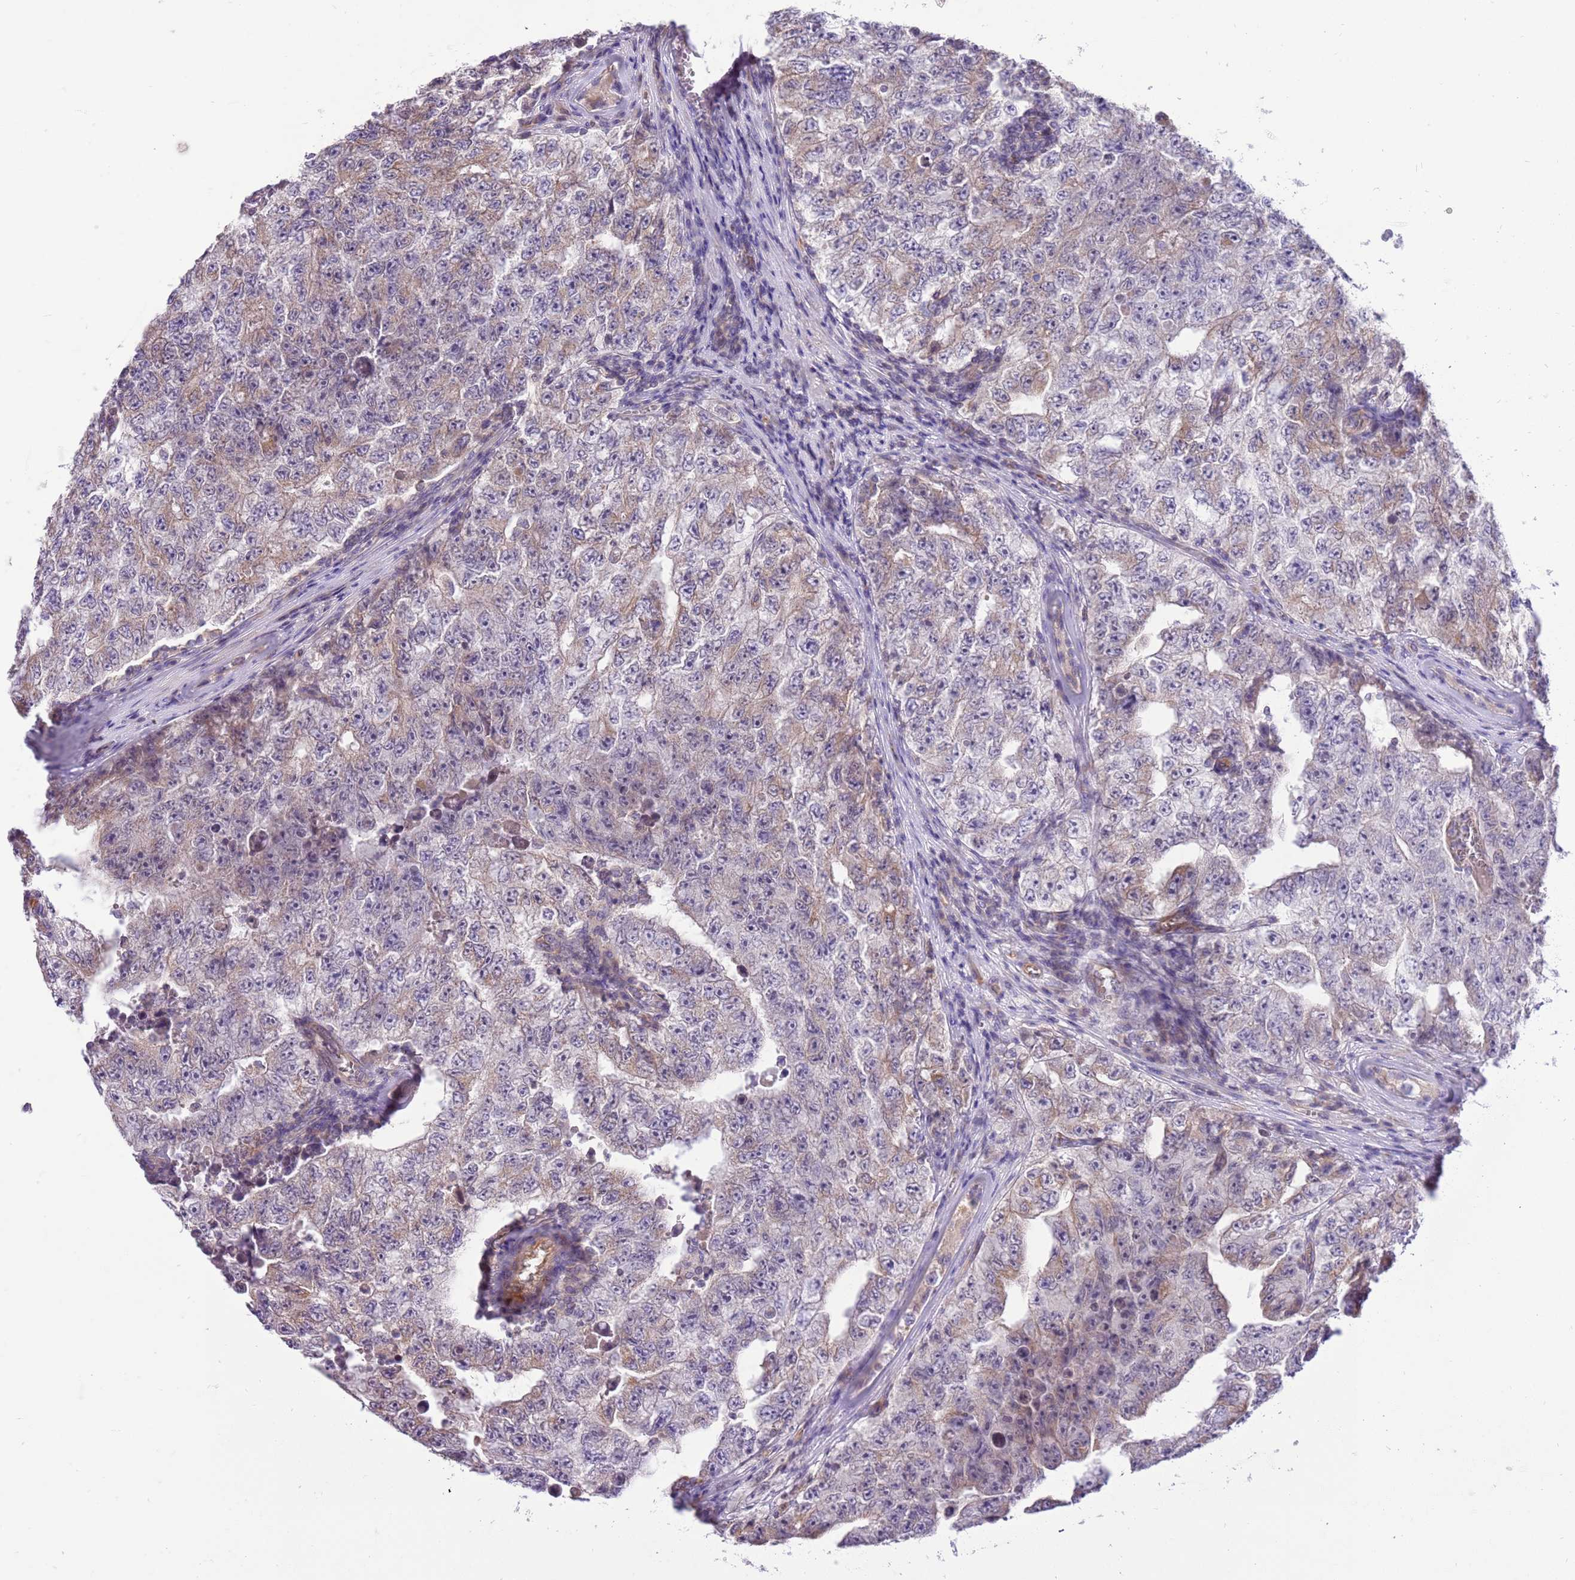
{"staining": {"intensity": "negative", "quantity": "none", "location": "none"}, "tissue": "testis cancer", "cell_type": "Tumor cells", "image_type": "cancer", "snomed": [{"axis": "morphology", "description": "Carcinoma, Embryonal, NOS"}, {"axis": "topography", "description": "Testis"}], "caption": "The IHC micrograph has no significant staining in tumor cells of testis cancer tissue. (DAB immunohistochemistry (IHC), high magnification).", "gene": "GLCE", "patient": {"sex": "male", "age": 17}}